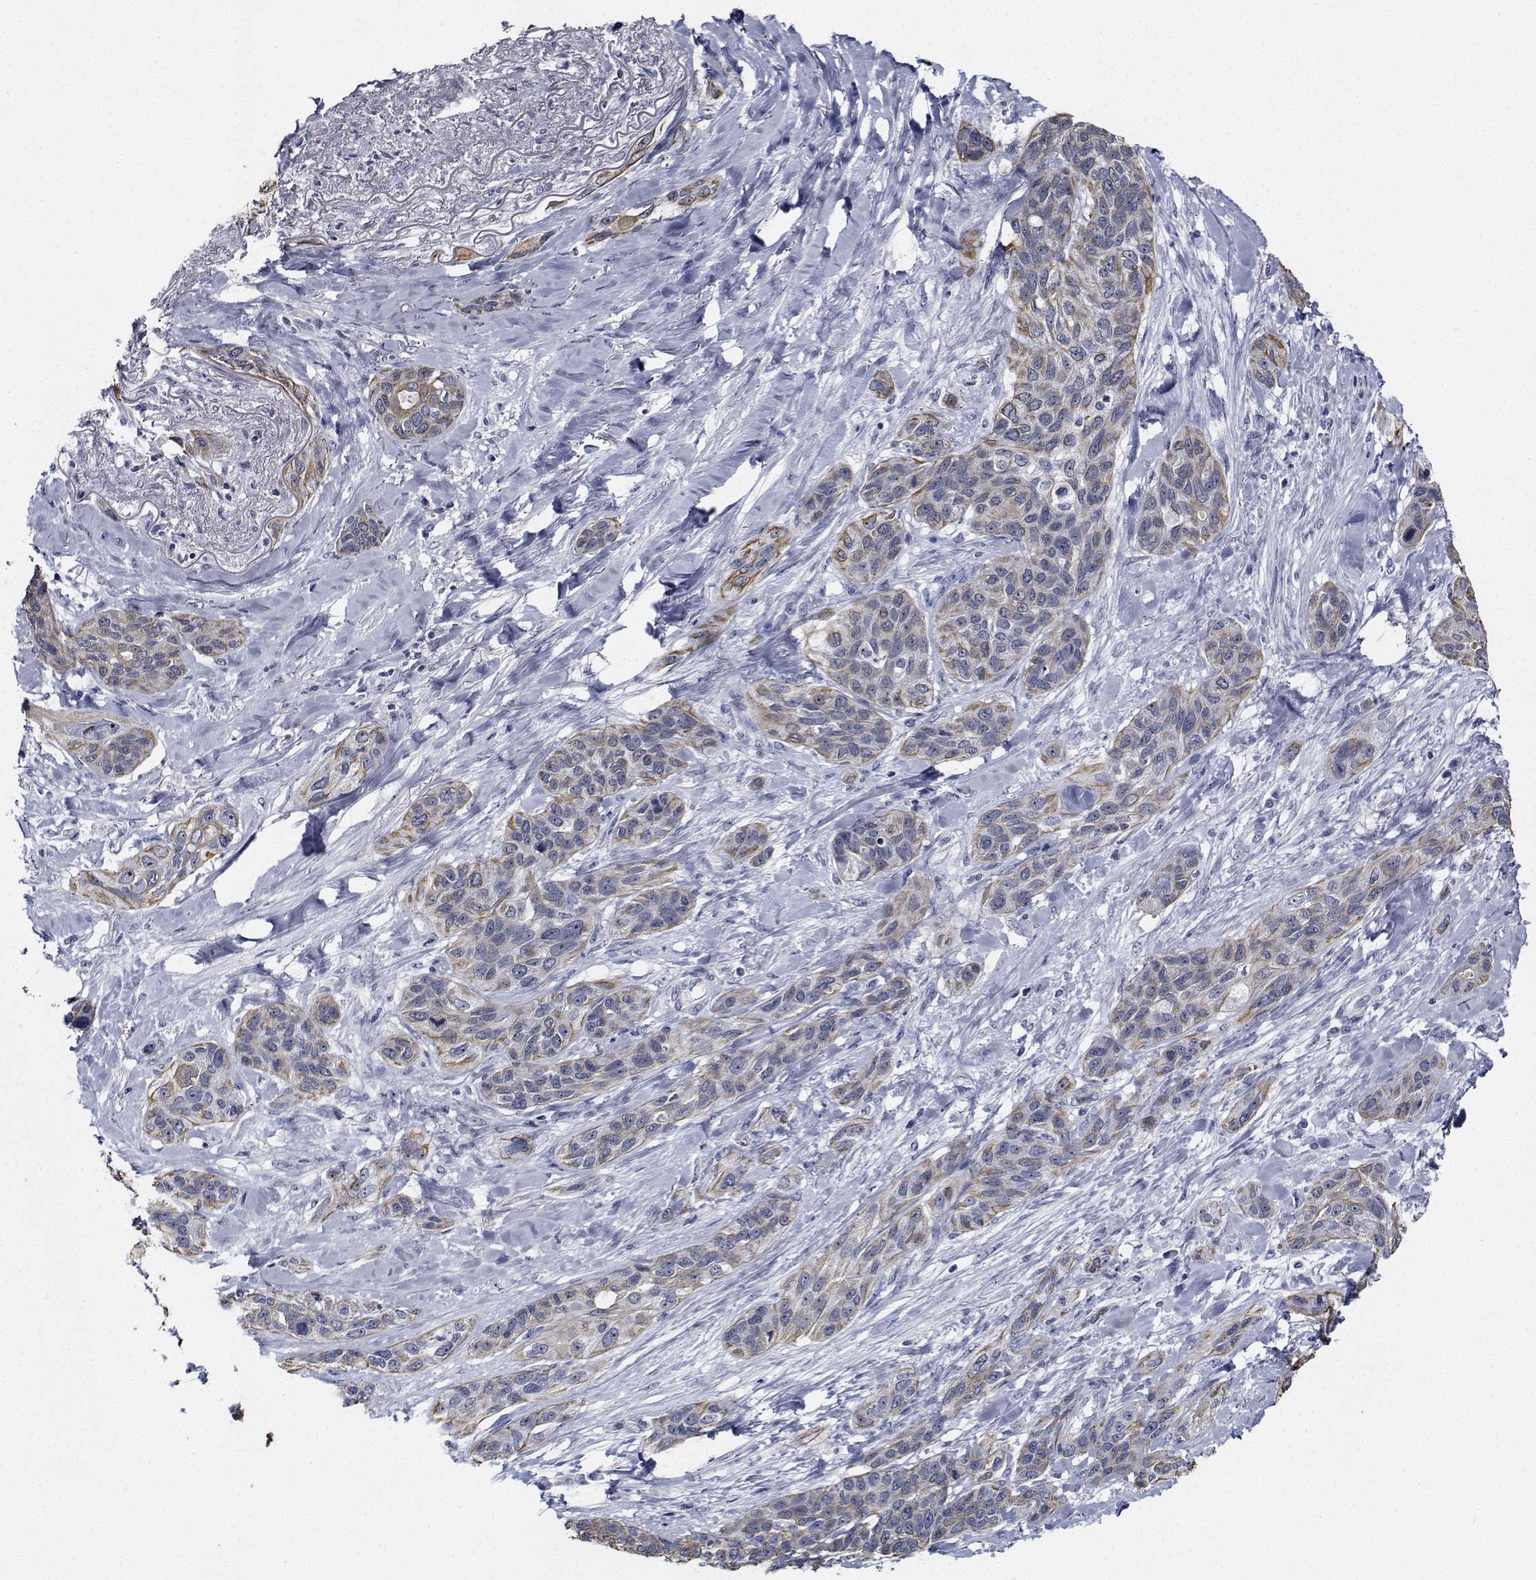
{"staining": {"intensity": "weak", "quantity": "<25%", "location": "cytoplasmic/membranous"}, "tissue": "lung cancer", "cell_type": "Tumor cells", "image_type": "cancer", "snomed": [{"axis": "morphology", "description": "Squamous cell carcinoma, NOS"}, {"axis": "topography", "description": "Lung"}], "caption": "Immunohistochemical staining of human lung cancer (squamous cell carcinoma) reveals no significant staining in tumor cells. (DAB (3,3'-diaminobenzidine) immunohistochemistry (IHC) visualized using brightfield microscopy, high magnification).", "gene": "NVL", "patient": {"sex": "female", "age": 70}}